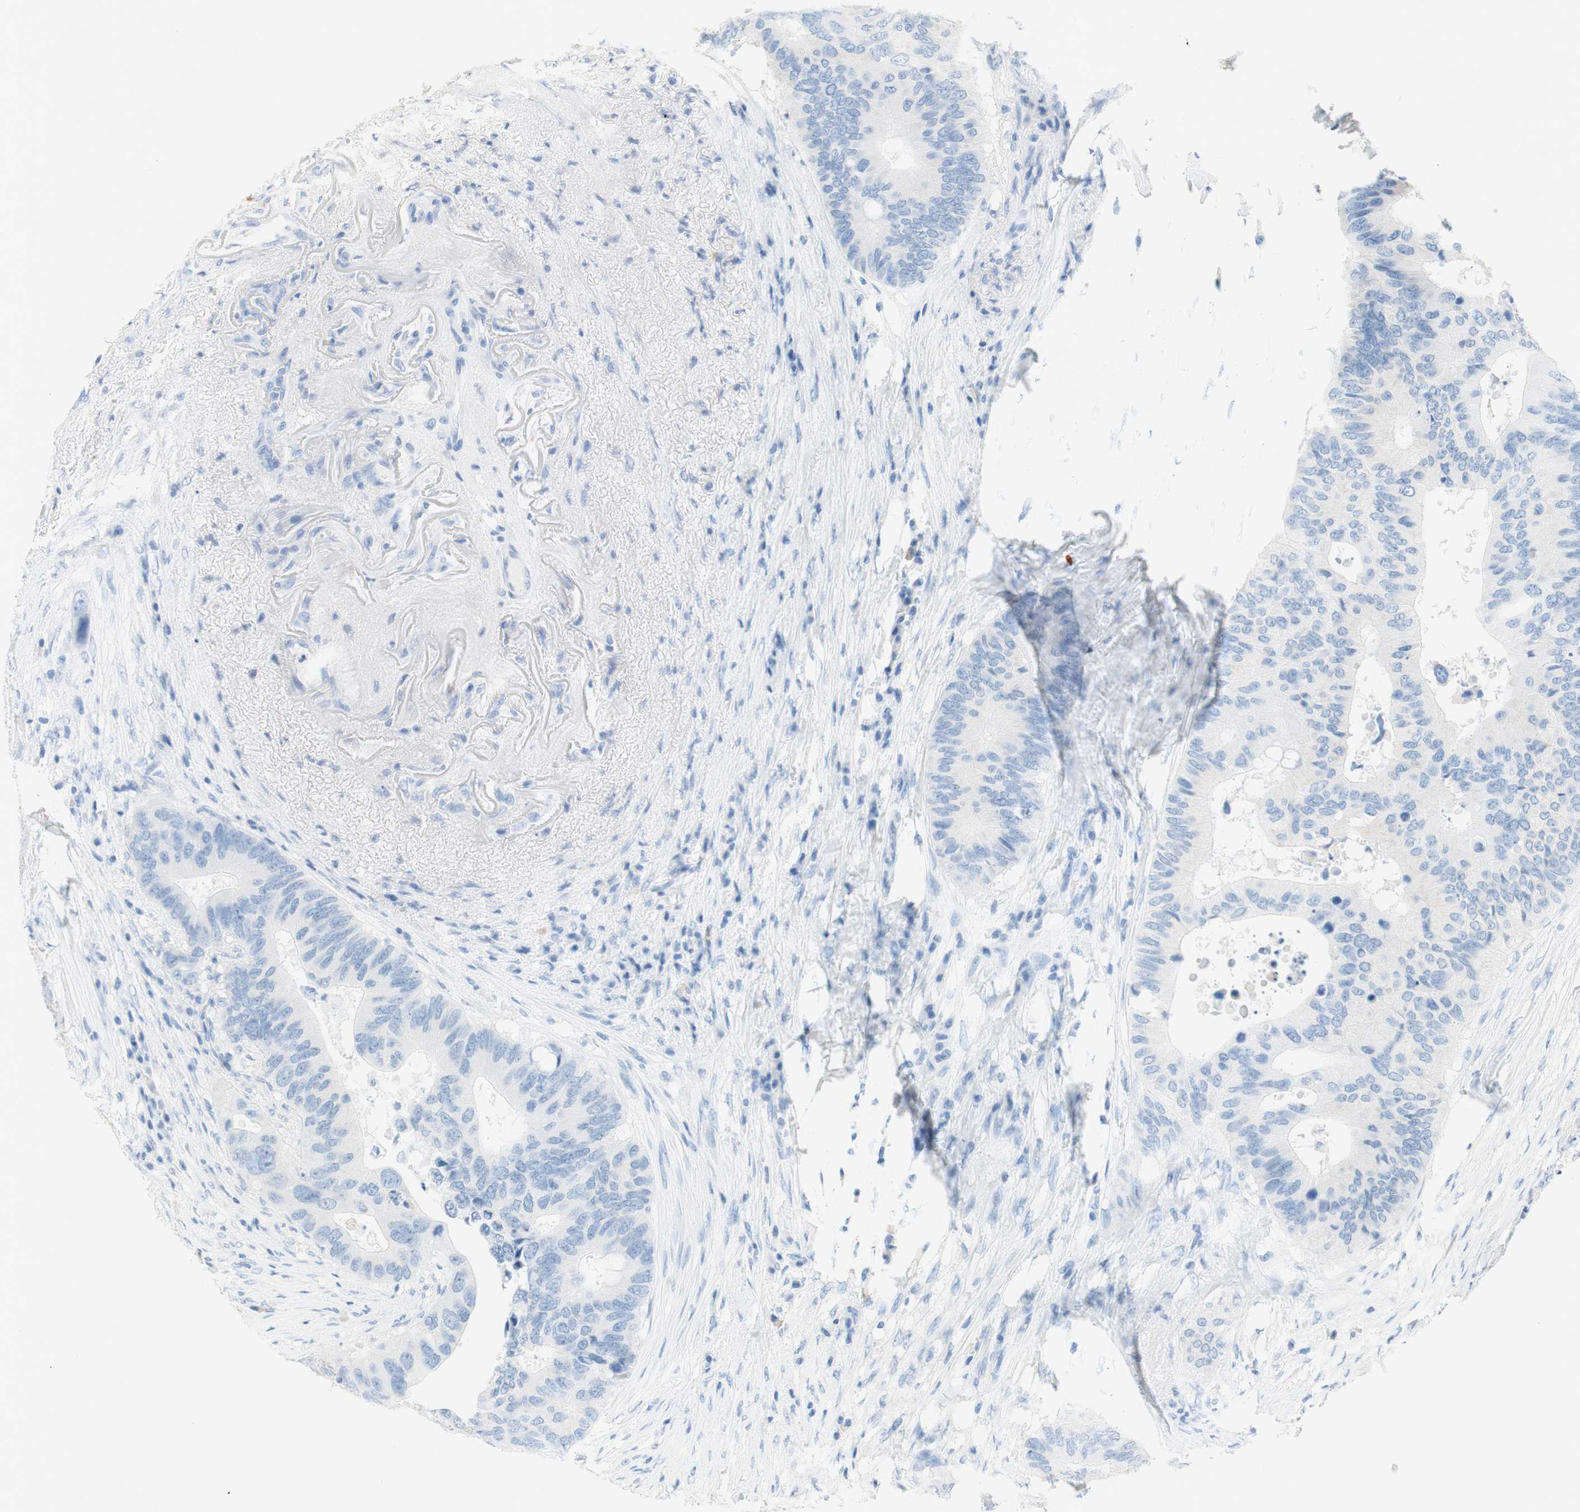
{"staining": {"intensity": "negative", "quantity": "none", "location": "none"}, "tissue": "colorectal cancer", "cell_type": "Tumor cells", "image_type": "cancer", "snomed": [{"axis": "morphology", "description": "Adenocarcinoma, NOS"}, {"axis": "topography", "description": "Colon"}], "caption": "There is no significant positivity in tumor cells of colorectal adenocarcinoma.", "gene": "POLR2J3", "patient": {"sex": "male", "age": 71}}